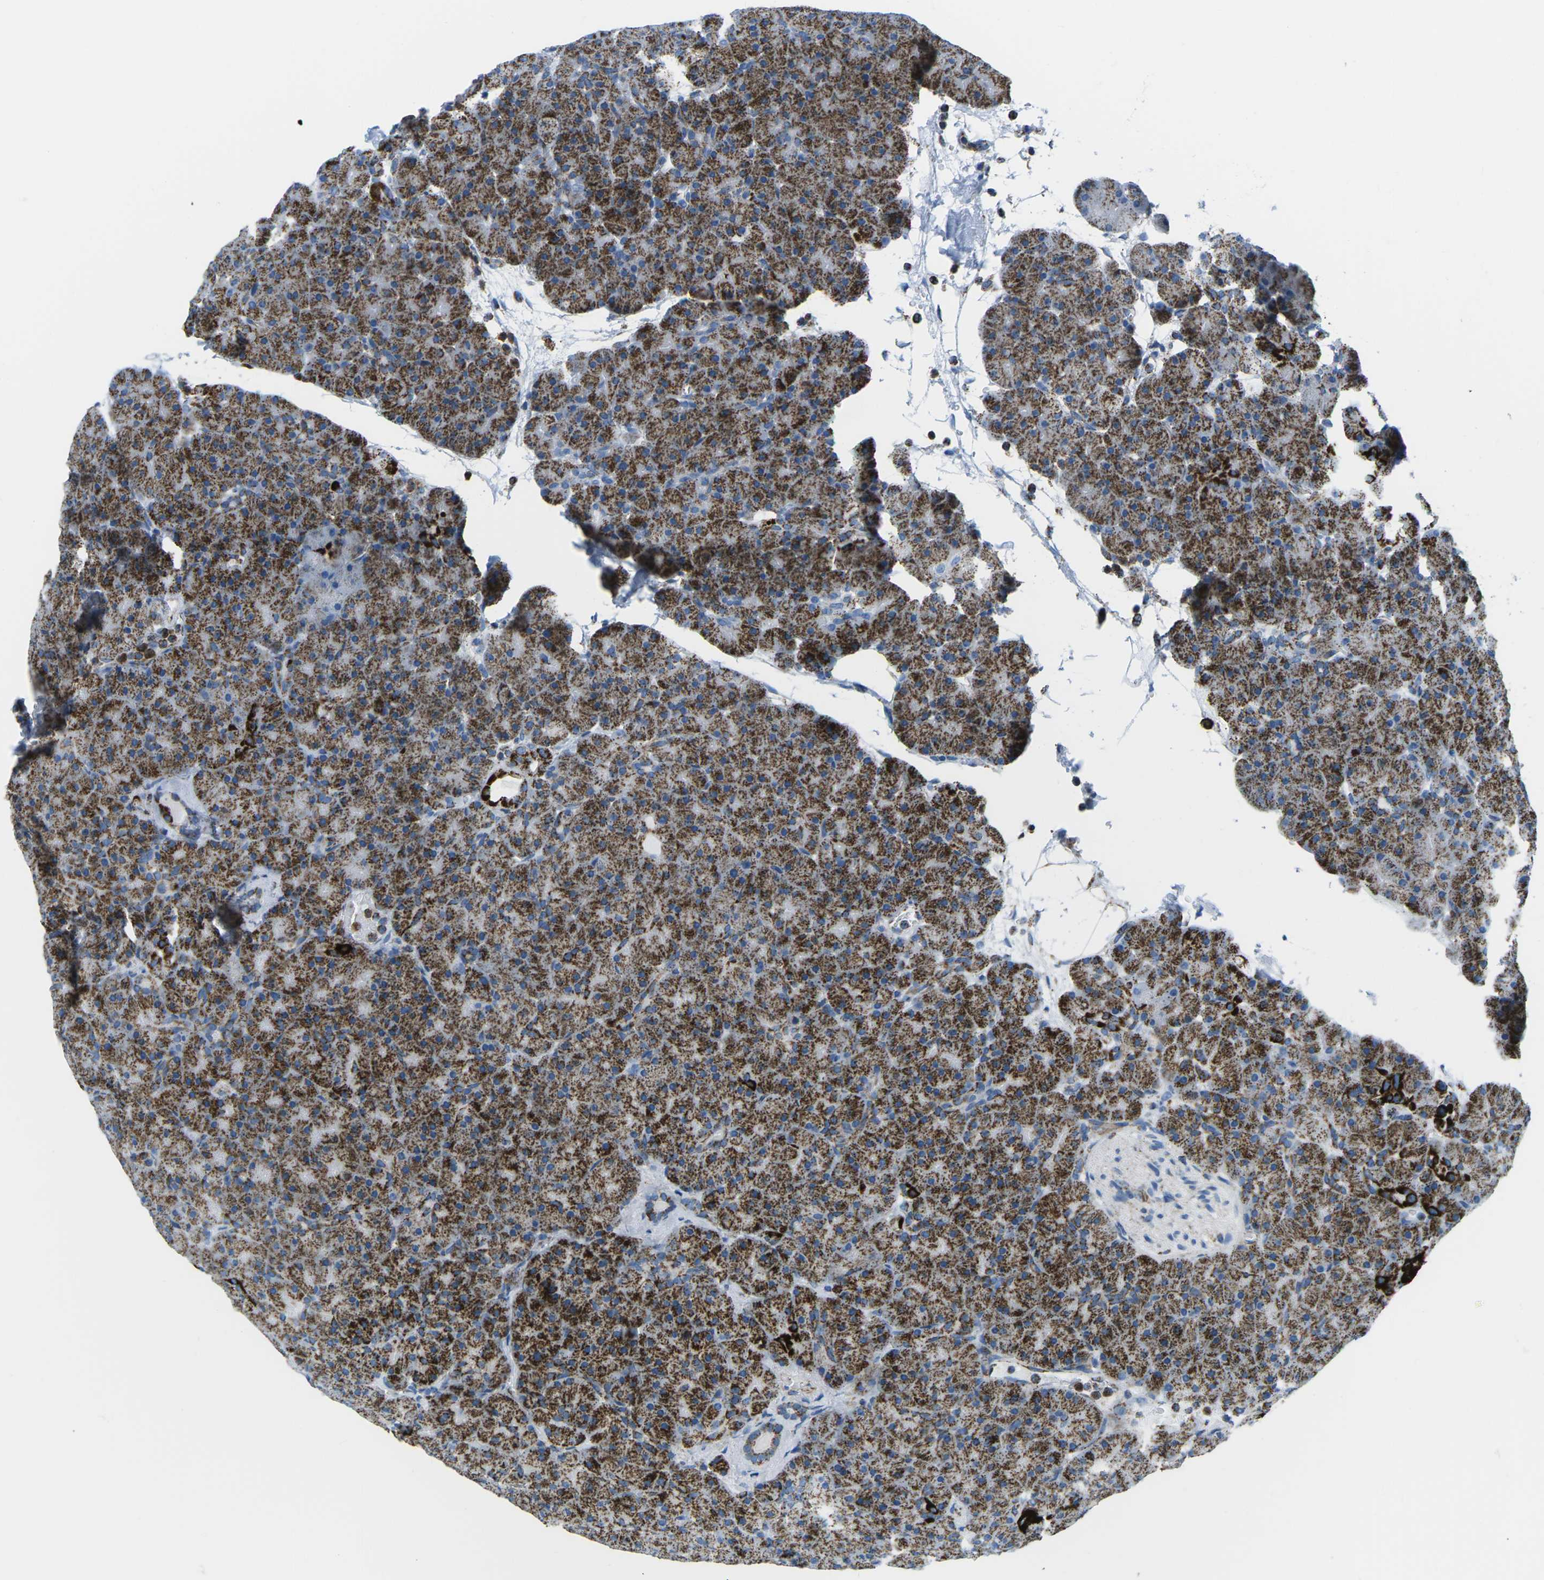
{"staining": {"intensity": "strong", "quantity": ">75%", "location": "cytoplasmic/membranous"}, "tissue": "pancreas", "cell_type": "Exocrine glandular cells", "image_type": "normal", "snomed": [{"axis": "morphology", "description": "Normal tissue, NOS"}, {"axis": "topography", "description": "Pancreas"}], "caption": "Unremarkable pancreas shows strong cytoplasmic/membranous expression in about >75% of exocrine glandular cells The protein of interest is stained brown, and the nuclei are stained in blue (DAB (3,3'-diaminobenzidine) IHC with brightfield microscopy, high magnification)..", "gene": "COX6C", "patient": {"sex": "male", "age": 66}}